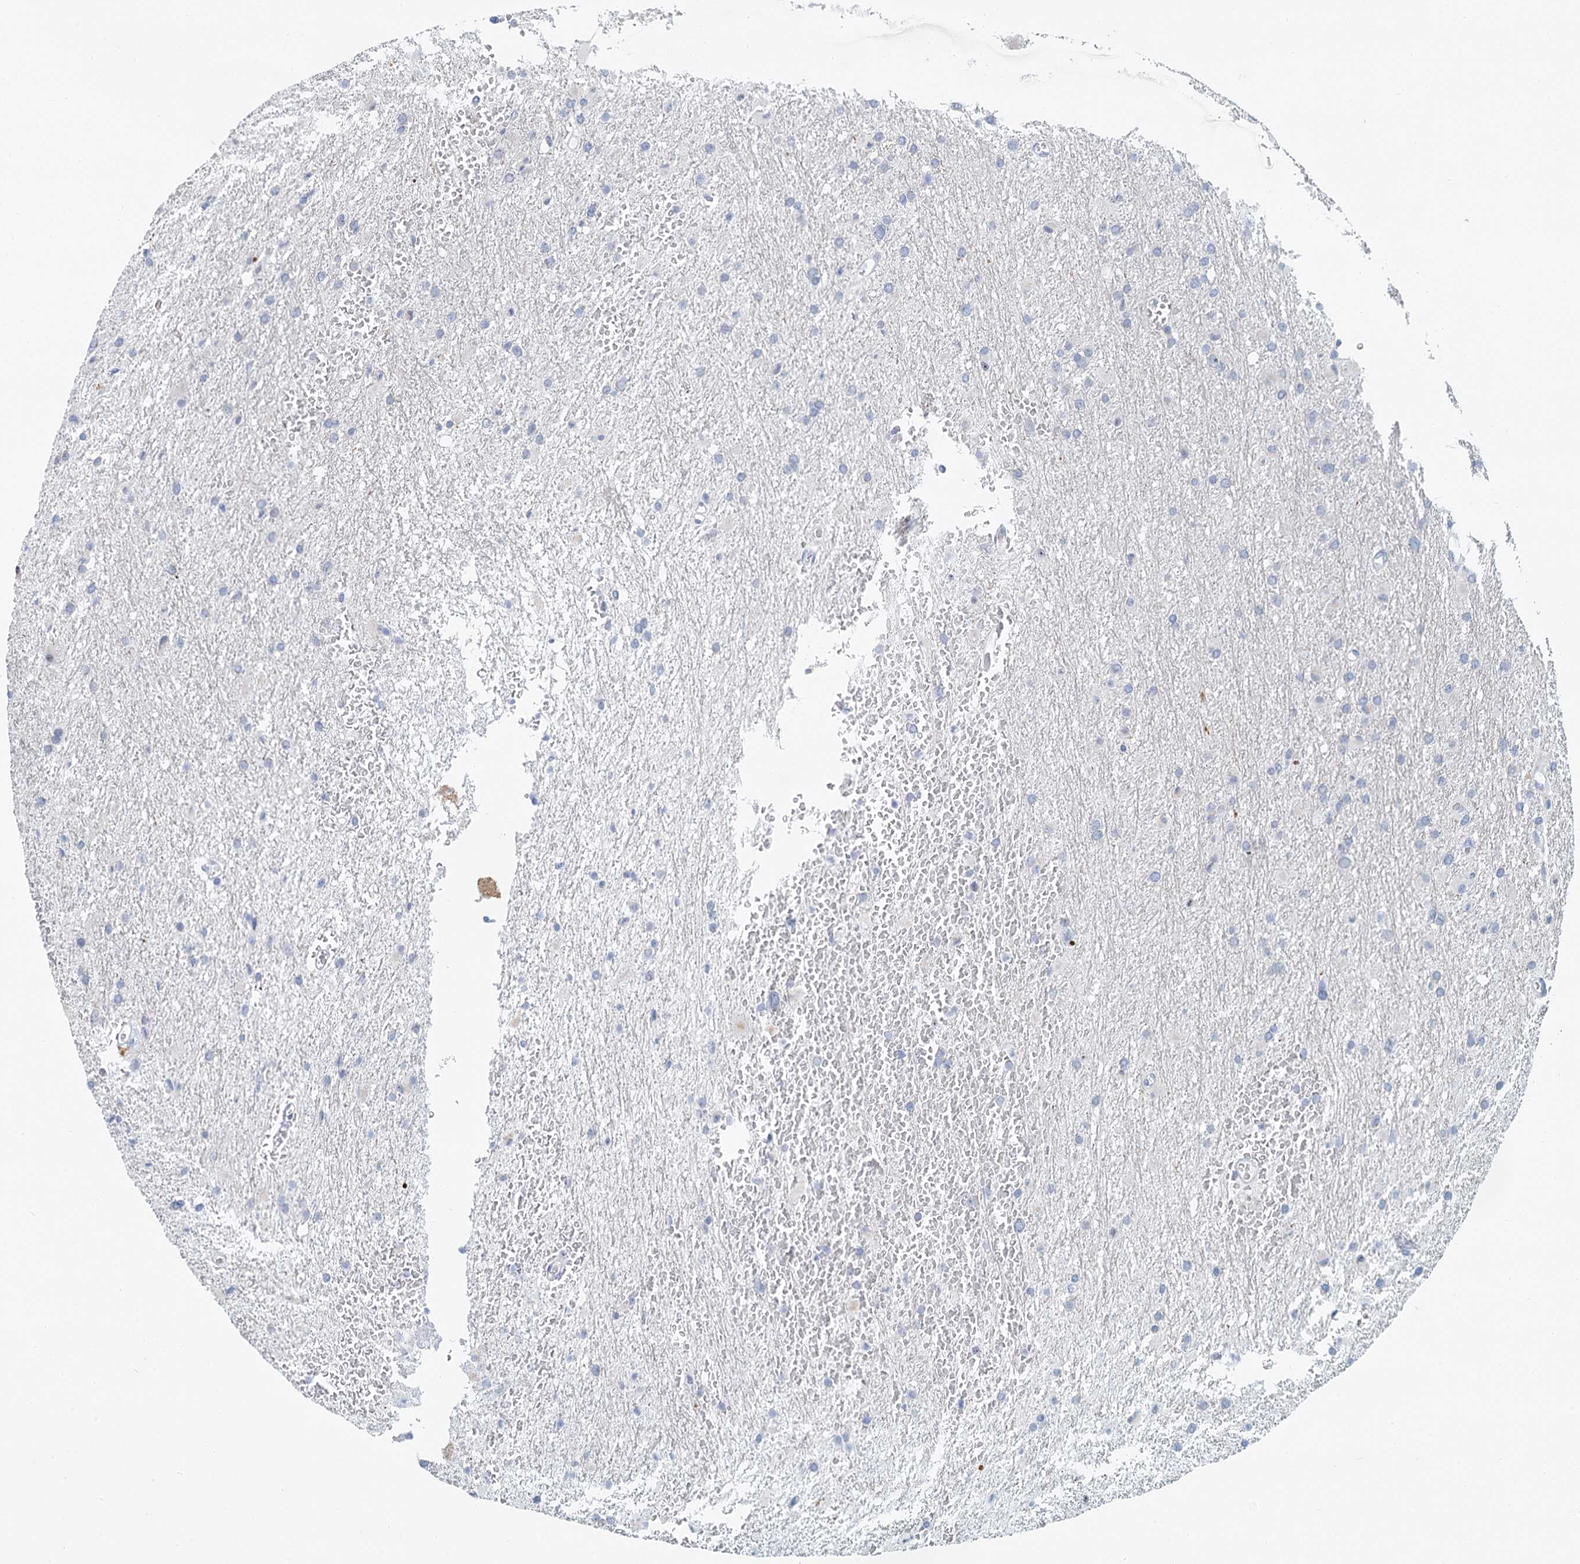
{"staining": {"intensity": "negative", "quantity": "none", "location": "none"}, "tissue": "glioma", "cell_type": "Tumor cells", "image_type": "cancer", "snomed": [{"axis": "morphology", "description": "Glioma, malignant, High grade"}, {"axis": "topography", "description": "Cerebral cortex"}], "caption": "Protein analysis of high-grade glioma (malignant) reveals no significant expression in tumor cells.", "gene": "ZNF527", "patient": {"sex": "female", "age": 36}}